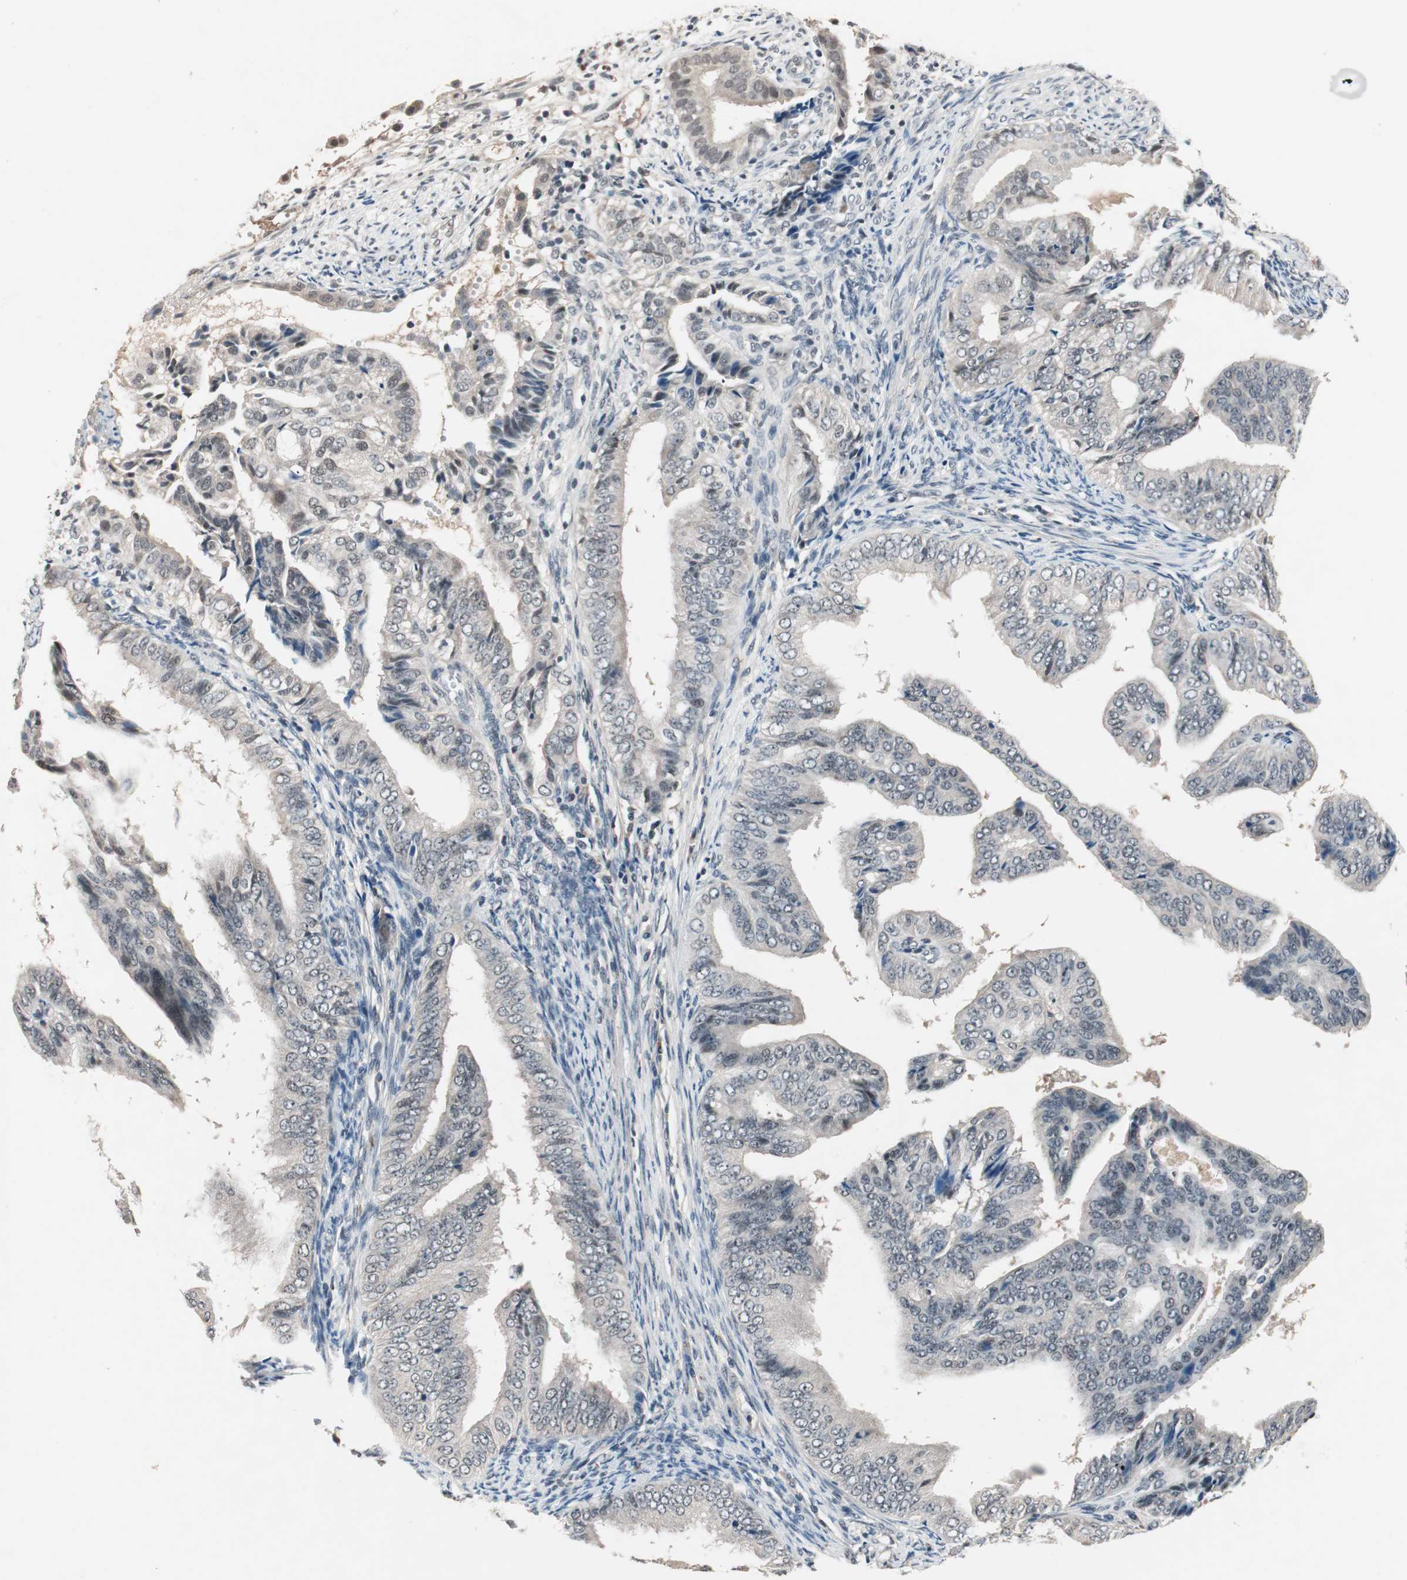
{"staining": {"intensity": "weak", "quantity": "<25%", "location": "nuclear"}, "tissue": "endometrial cancer", "cell_type": "Tumor cells", "image_type": "cancer", "snomed": [{"axis": "morphology", "description": "Adenocarcinoma, NOS"}, {"axis": "topography", "description": "Endometrium"}], "caption": "An immunohistochemistry image of endometrial adenocarcinoma is shown. There is no staining in tumor cells of endometrial adenocarcinoma.", "gene": "NFRKB", "patient": {"sex": "female", "age": 58}}